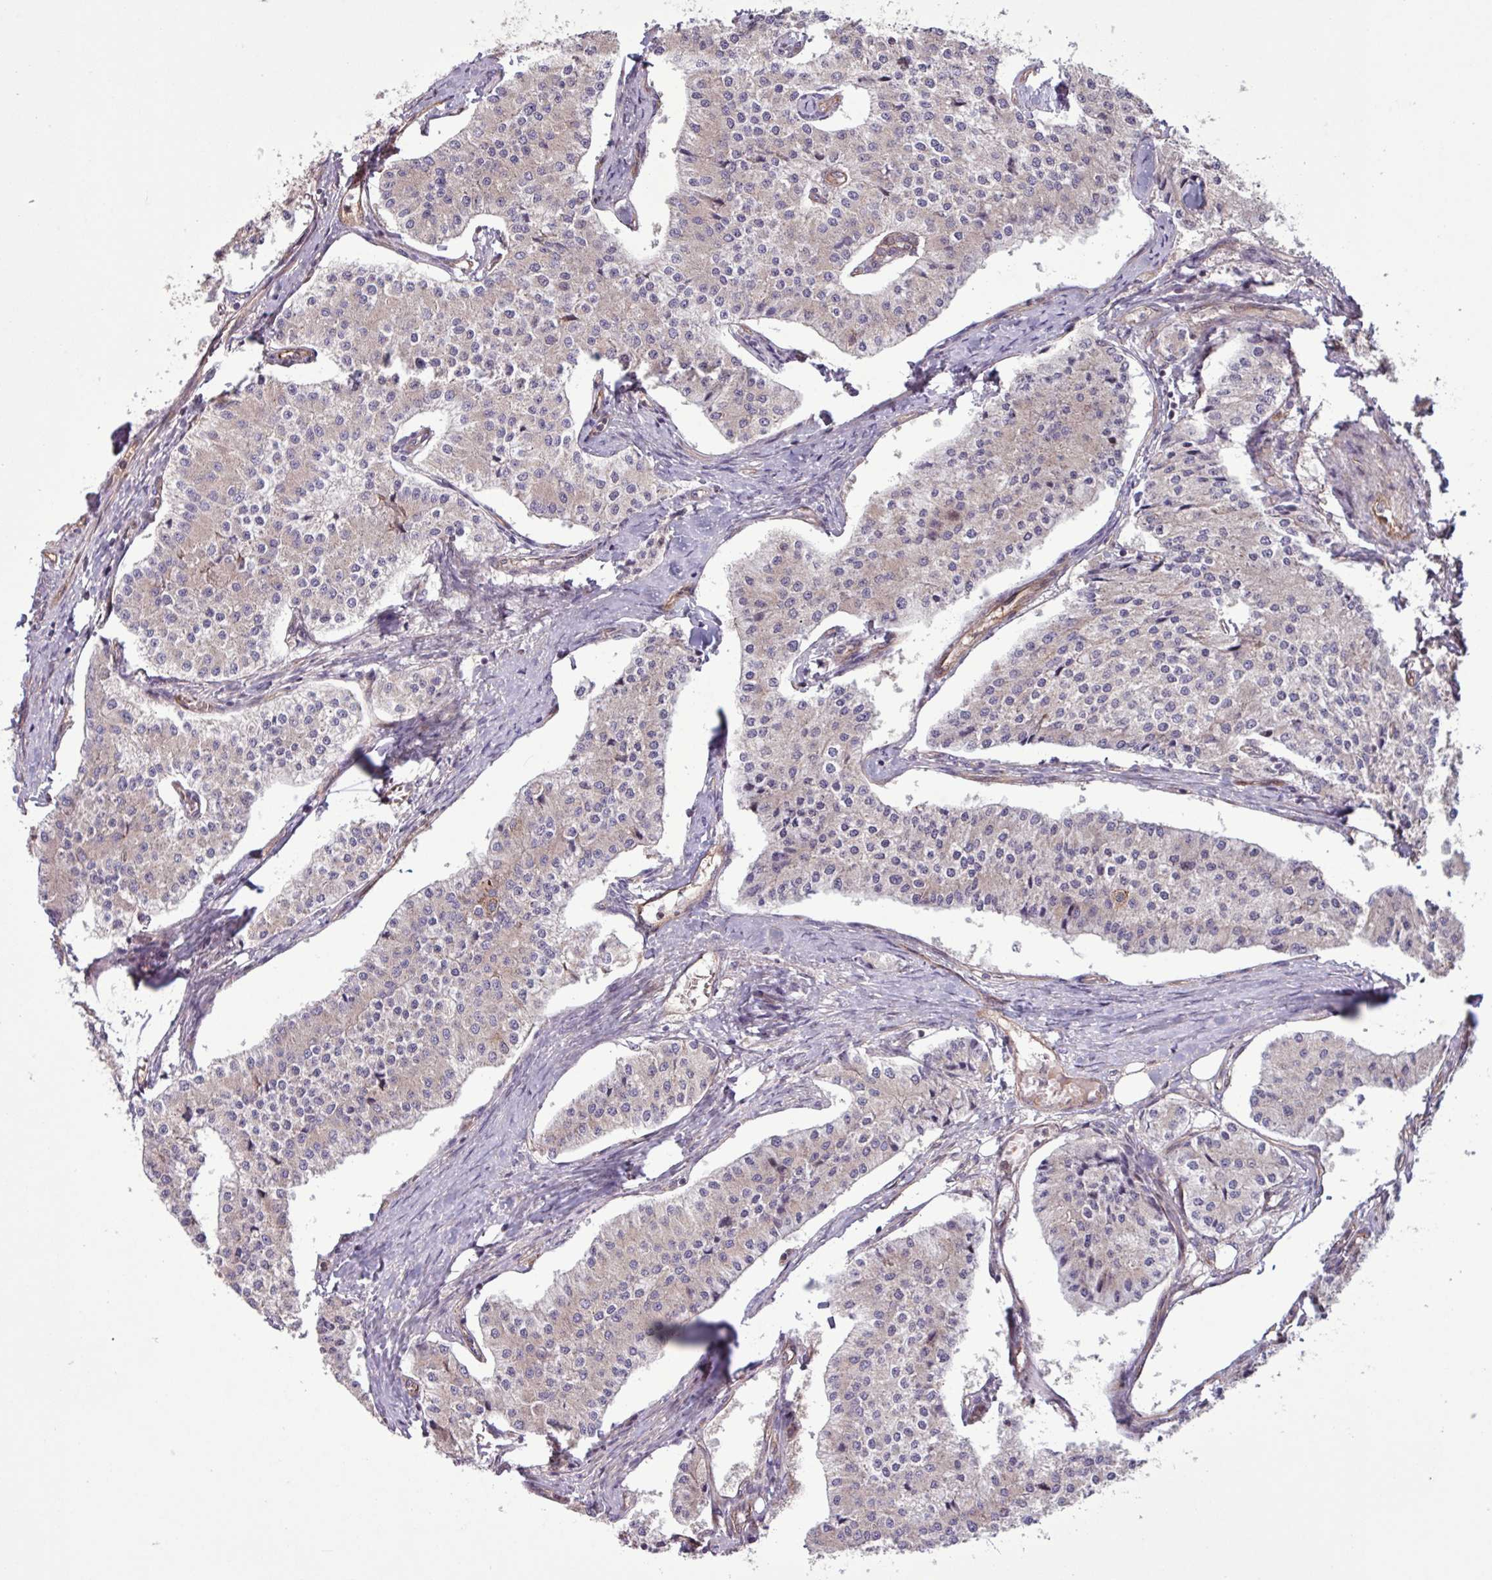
{"staining": {"intensity": "weak", "quantity": "25%-75%", "location": "cytoplasmic/membranous"}, "tissue": "carcinoid", "cell_type": "Tumor cells", "image_type": "cancer", "snomed": [{"axis": "morphology", "description": "Carcinoid, malignant, NOS"}, {"axis": "topography", "description": "Colon"}], "caption": "Immunohistochemistry (IHC) (DAB) staining of human carcinoid (malignant) displays weak cytoplasmic/membranous protein positivity in about 25%-75% of tumor cells.", "gene": "PDPR", "patient": {"sex": "female", "age": 52}}